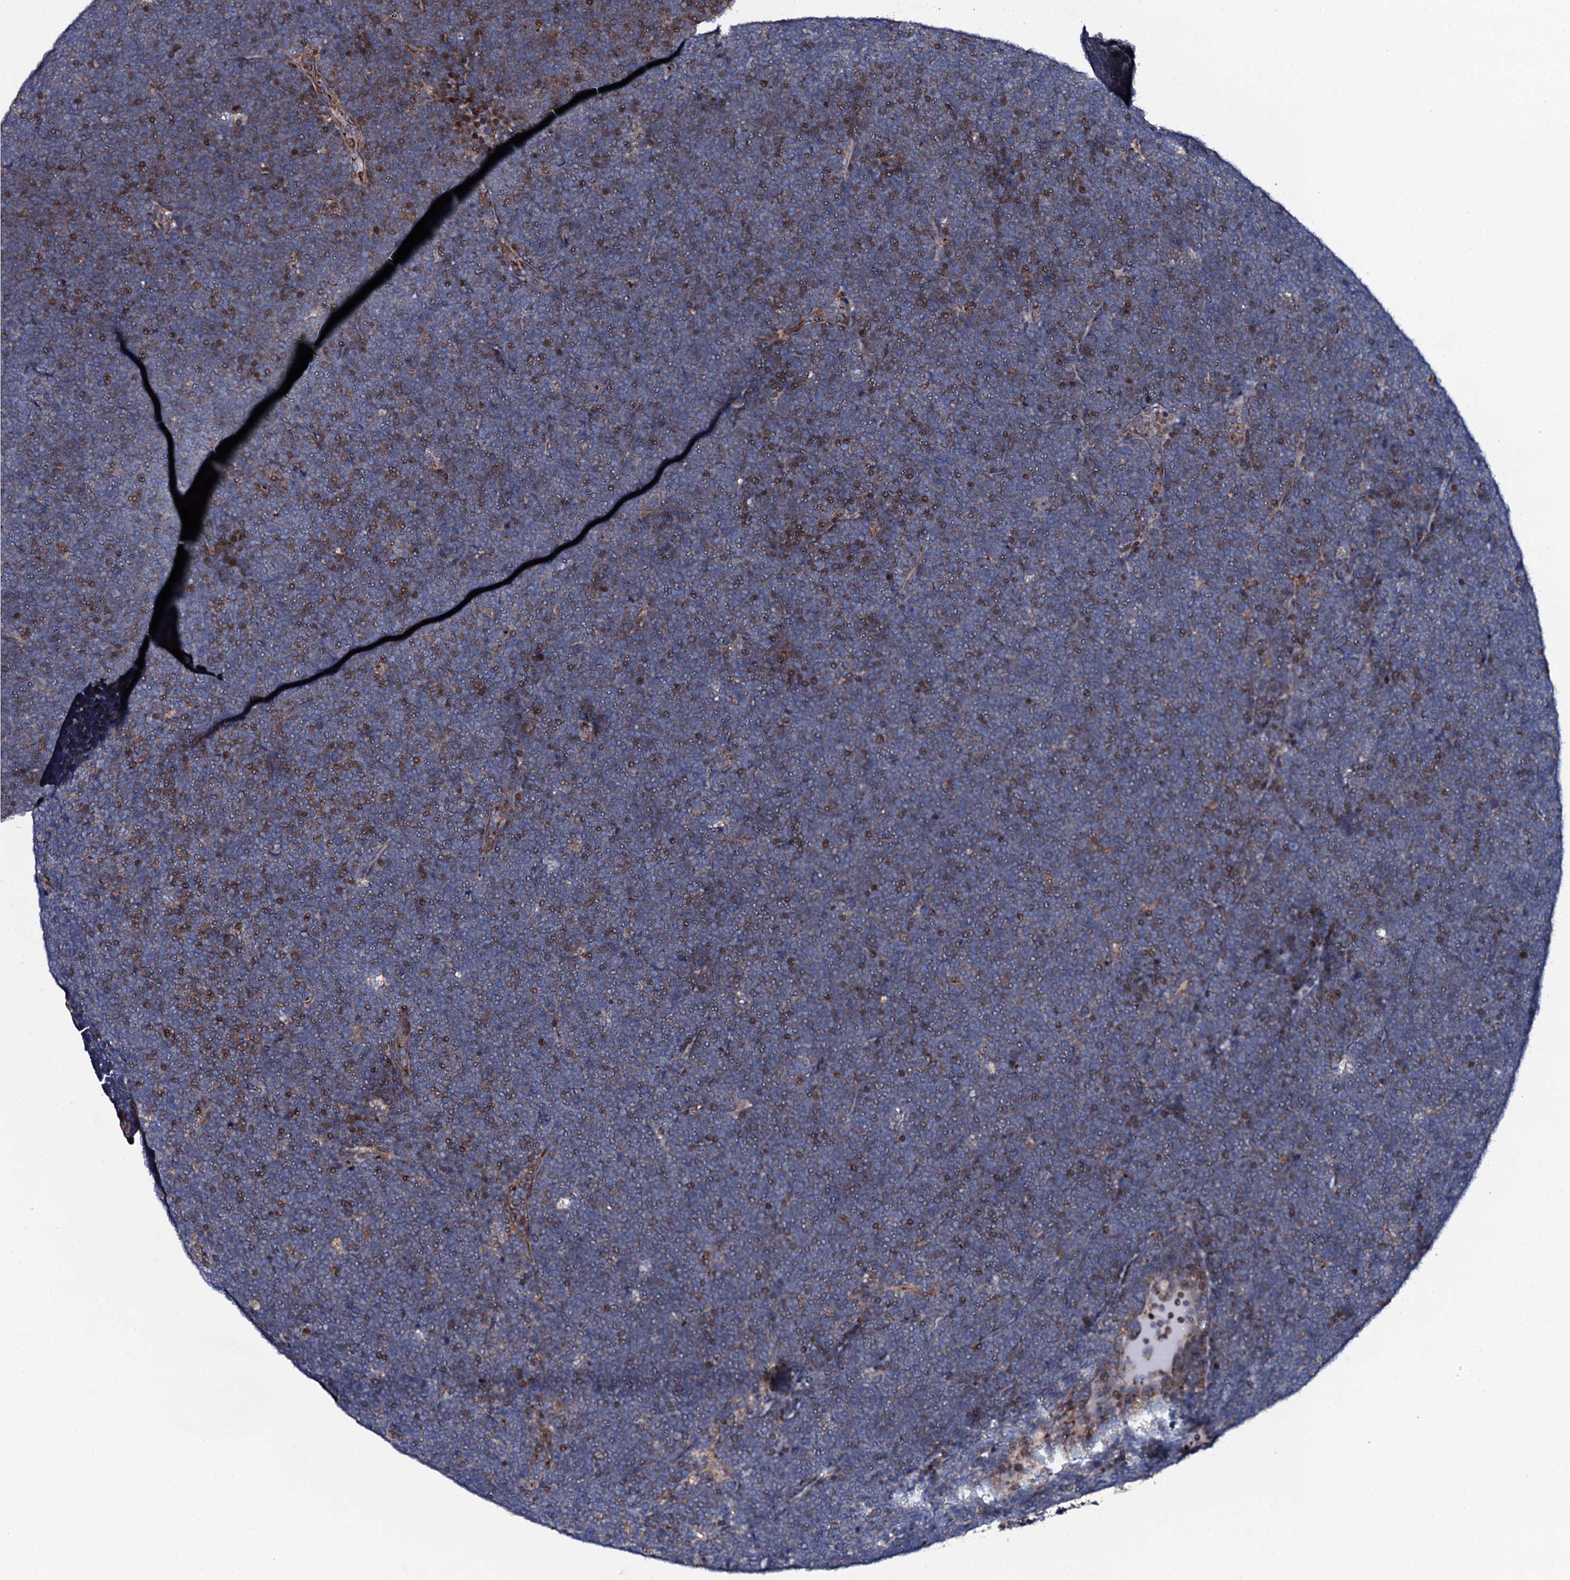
{"staining": {"intensity": "negative", "quantity": "none", "location": "none"}, "tissue": "lymphoma", "cell_type": "Tumor cells", "image_type": "cancer", "snomed": [{"axis": "morphology", "description": "Malignant lymphoma, non-Hodgkin's type, High grade"}, {"axis": "topography", "description": "Lymph node"}], "caption": "Immunohistochemistry (IHC) histopathology image of human lymphoma stained for a protein (brown), which shows no positivity in tumor cells.", "gene": "PLET1", "patient": {"sex": "male", "age": 13}}